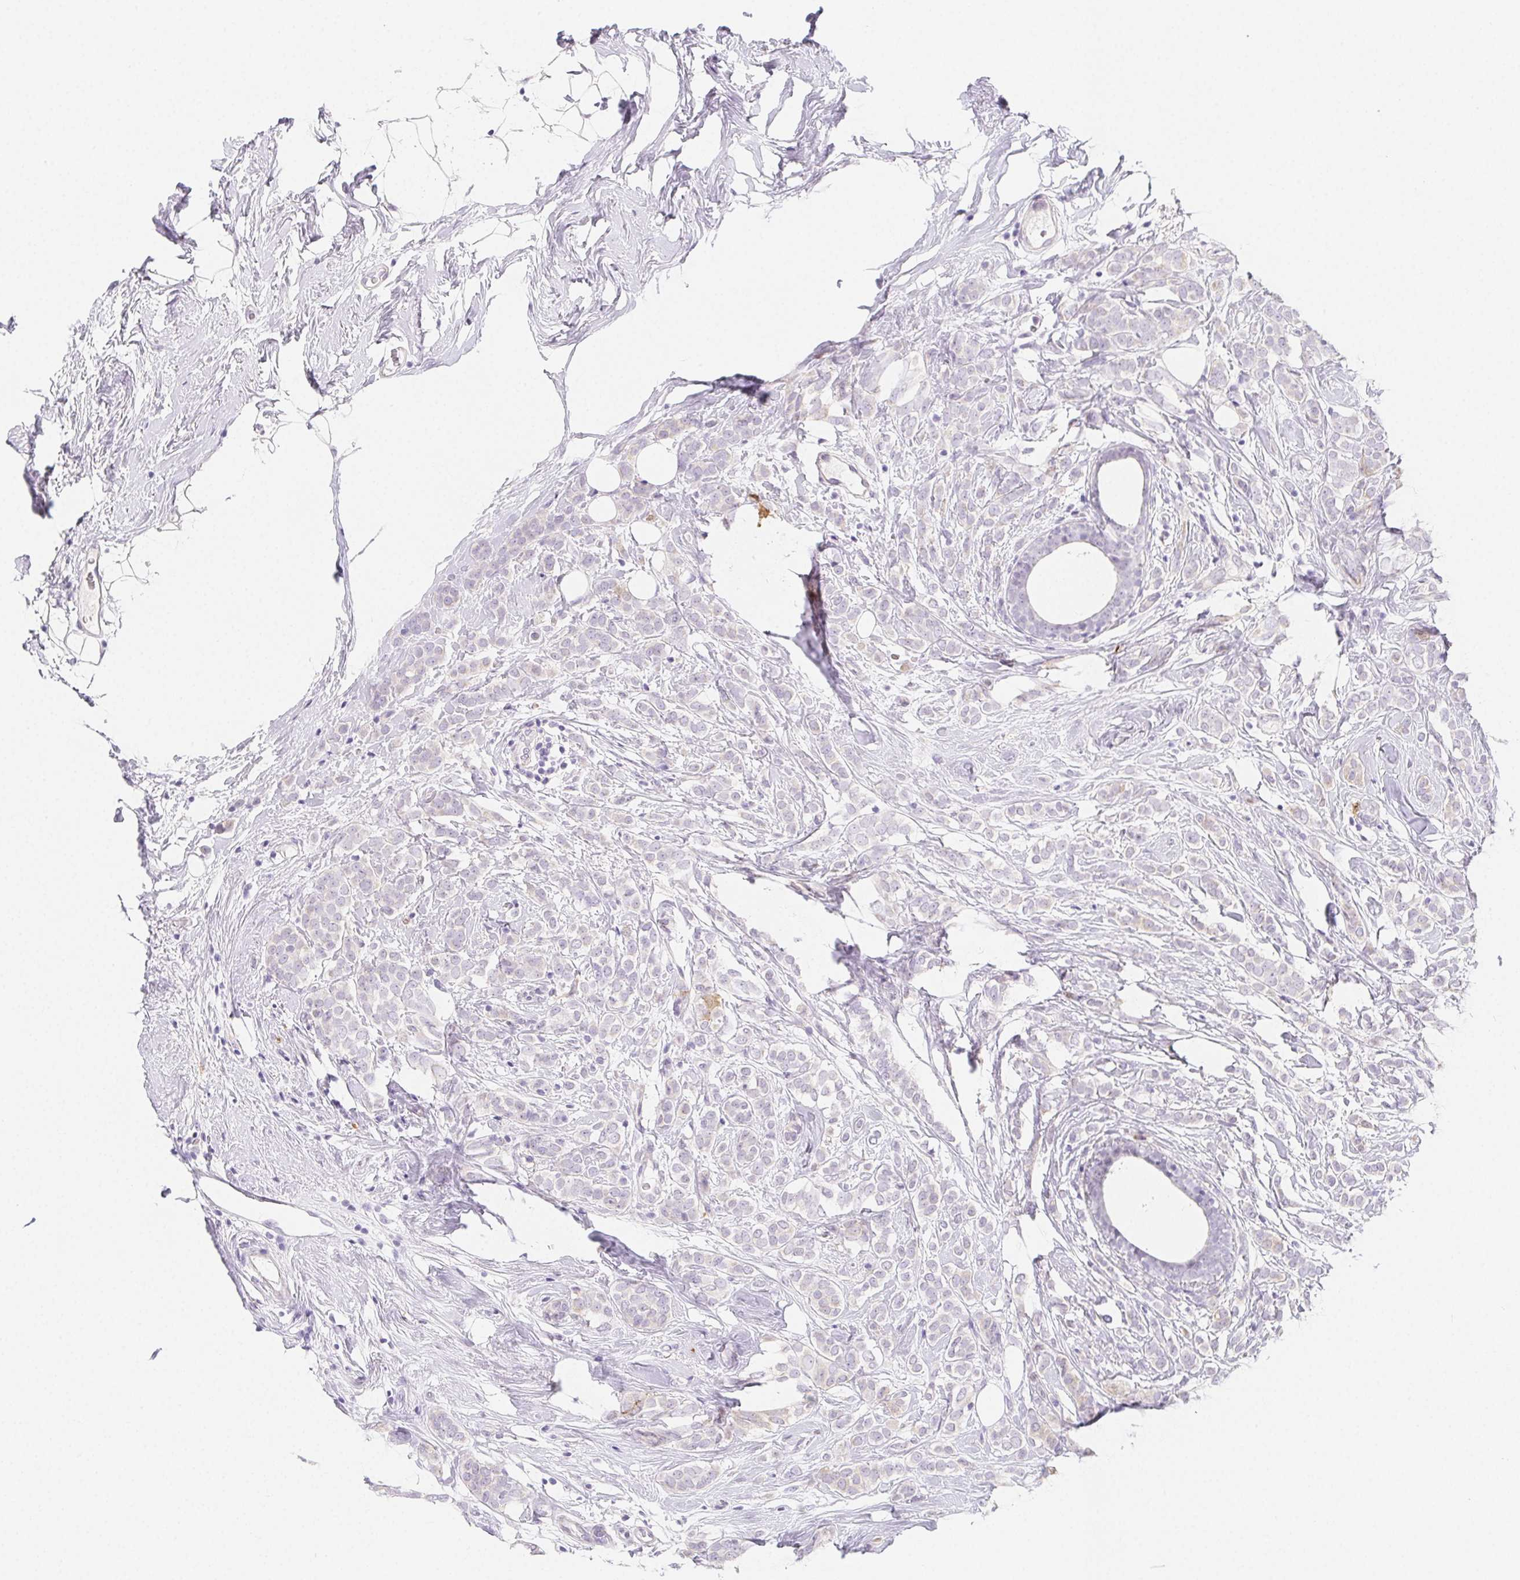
{"staining": {"intensity": "negative", "quantity": "none", "location": "none"}, "tissue": "breast cancer", "cell_type": "Tumor cells", "image_type": "cancer", "snomed": [{"axis": "morphology", "description": "Lobular carcinoma"}, {"axis": "topography", "description": "Breast"}], "caption": "An IHC histopathology image of breast lobular carcinoma is shown. There is no staining in tumor cells of breast lobular carcinoma.", "gene": "ZBBX", "patient": {"sex": "female", "age": 49}}